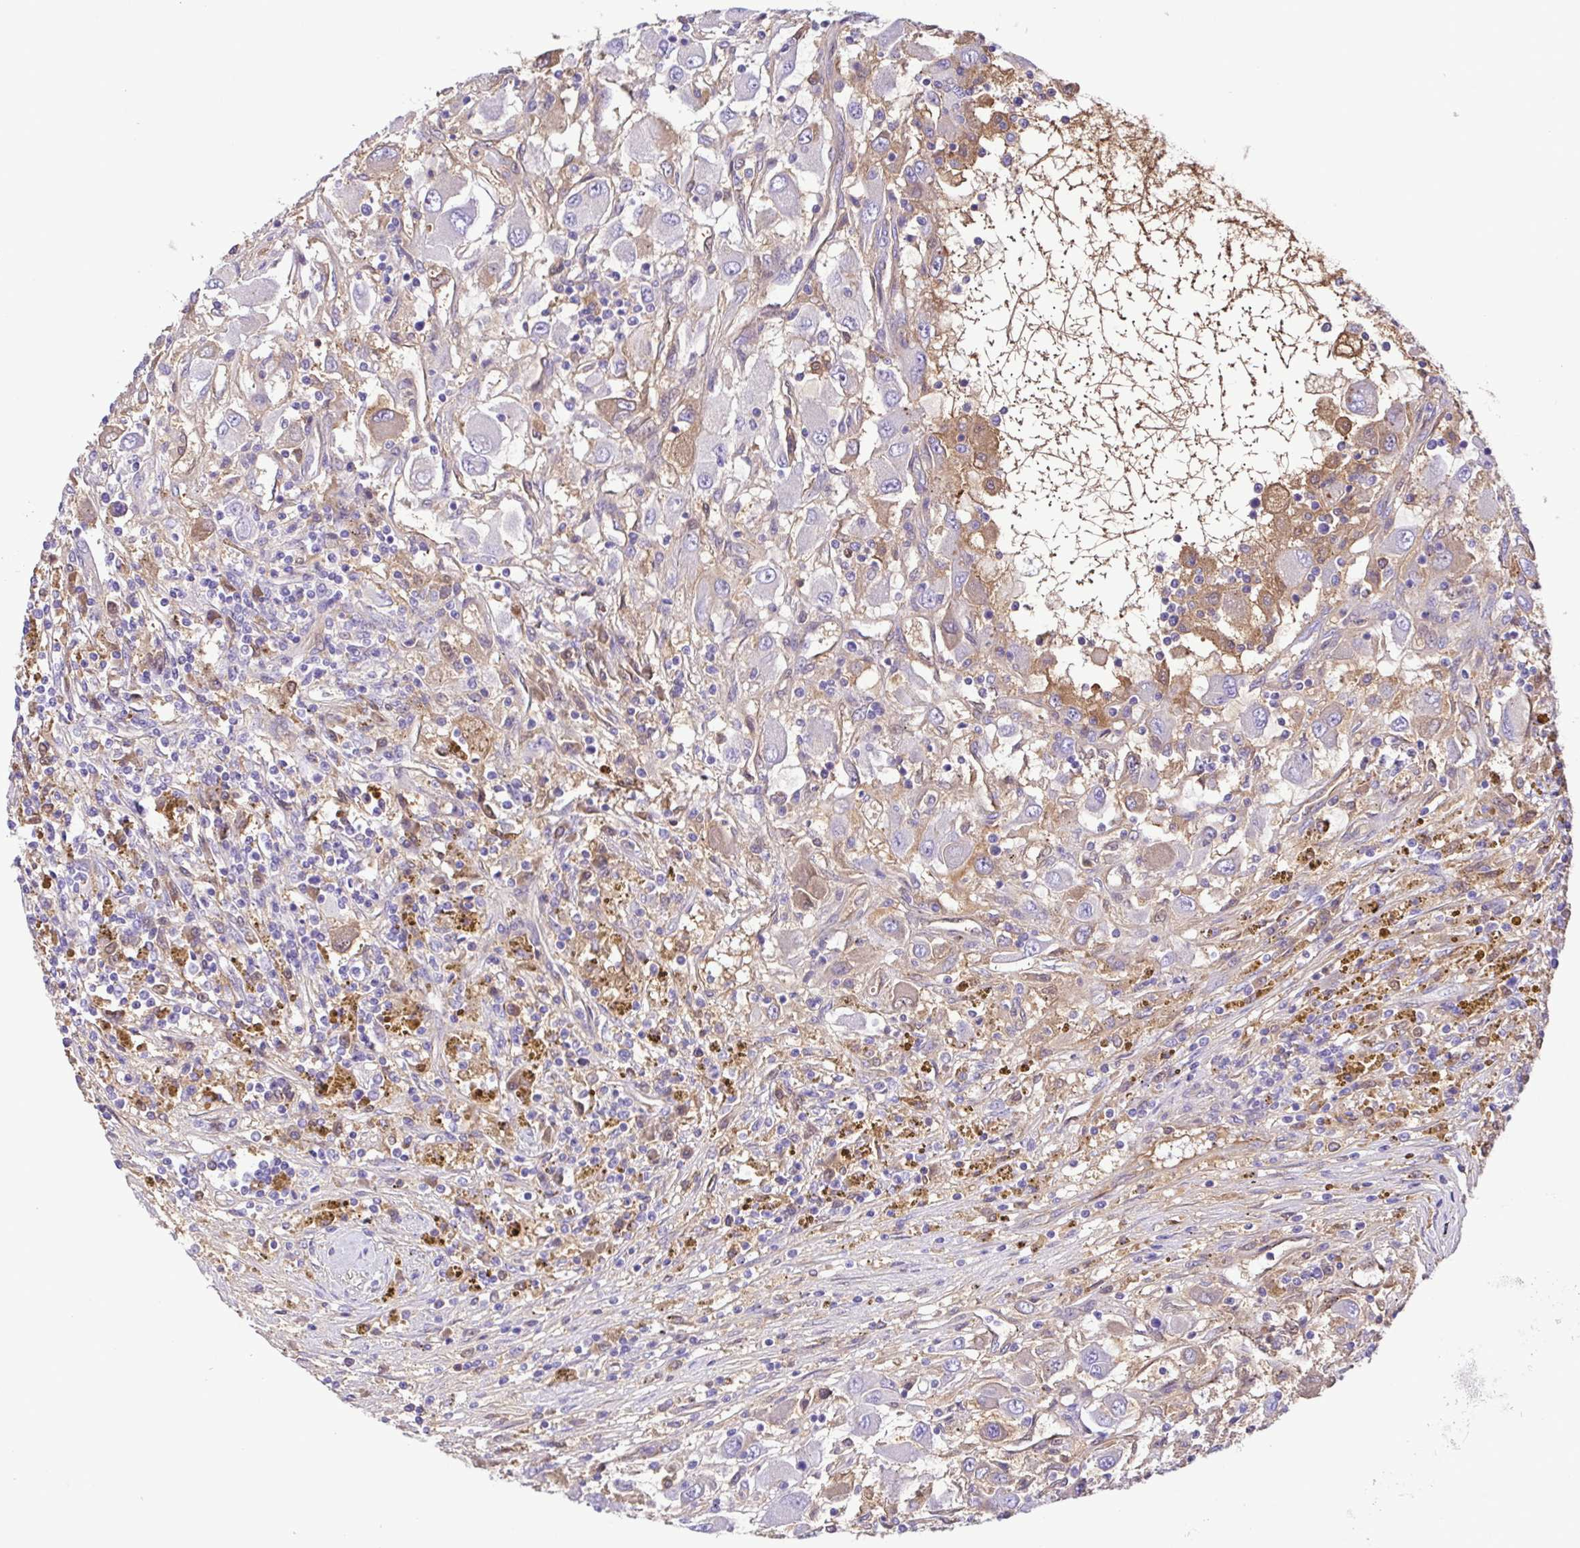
{"staining": {"intensity": "negative", "quantity": "none", "location": "none"}, "tissue": "renal cancer", "cell_type": "Tumor cells", "image_type": "cancer", "snomed": [{"axis": "morphology", "description": "Adenocarcinoma, NOS"}, {"axis": "topography", "description": "Kidney"}], "caption": "Photomicrograph shows no significant protein staining in tumor cells of adenocarcinoma (renal). The staining is performed using DAB (3,3'-diaminobenzidine) brown chromogen with nuclei counter-stained in using hematoxylin.", "gene": "IGFL1", "patient": {"sex": "female", "age": 67}}